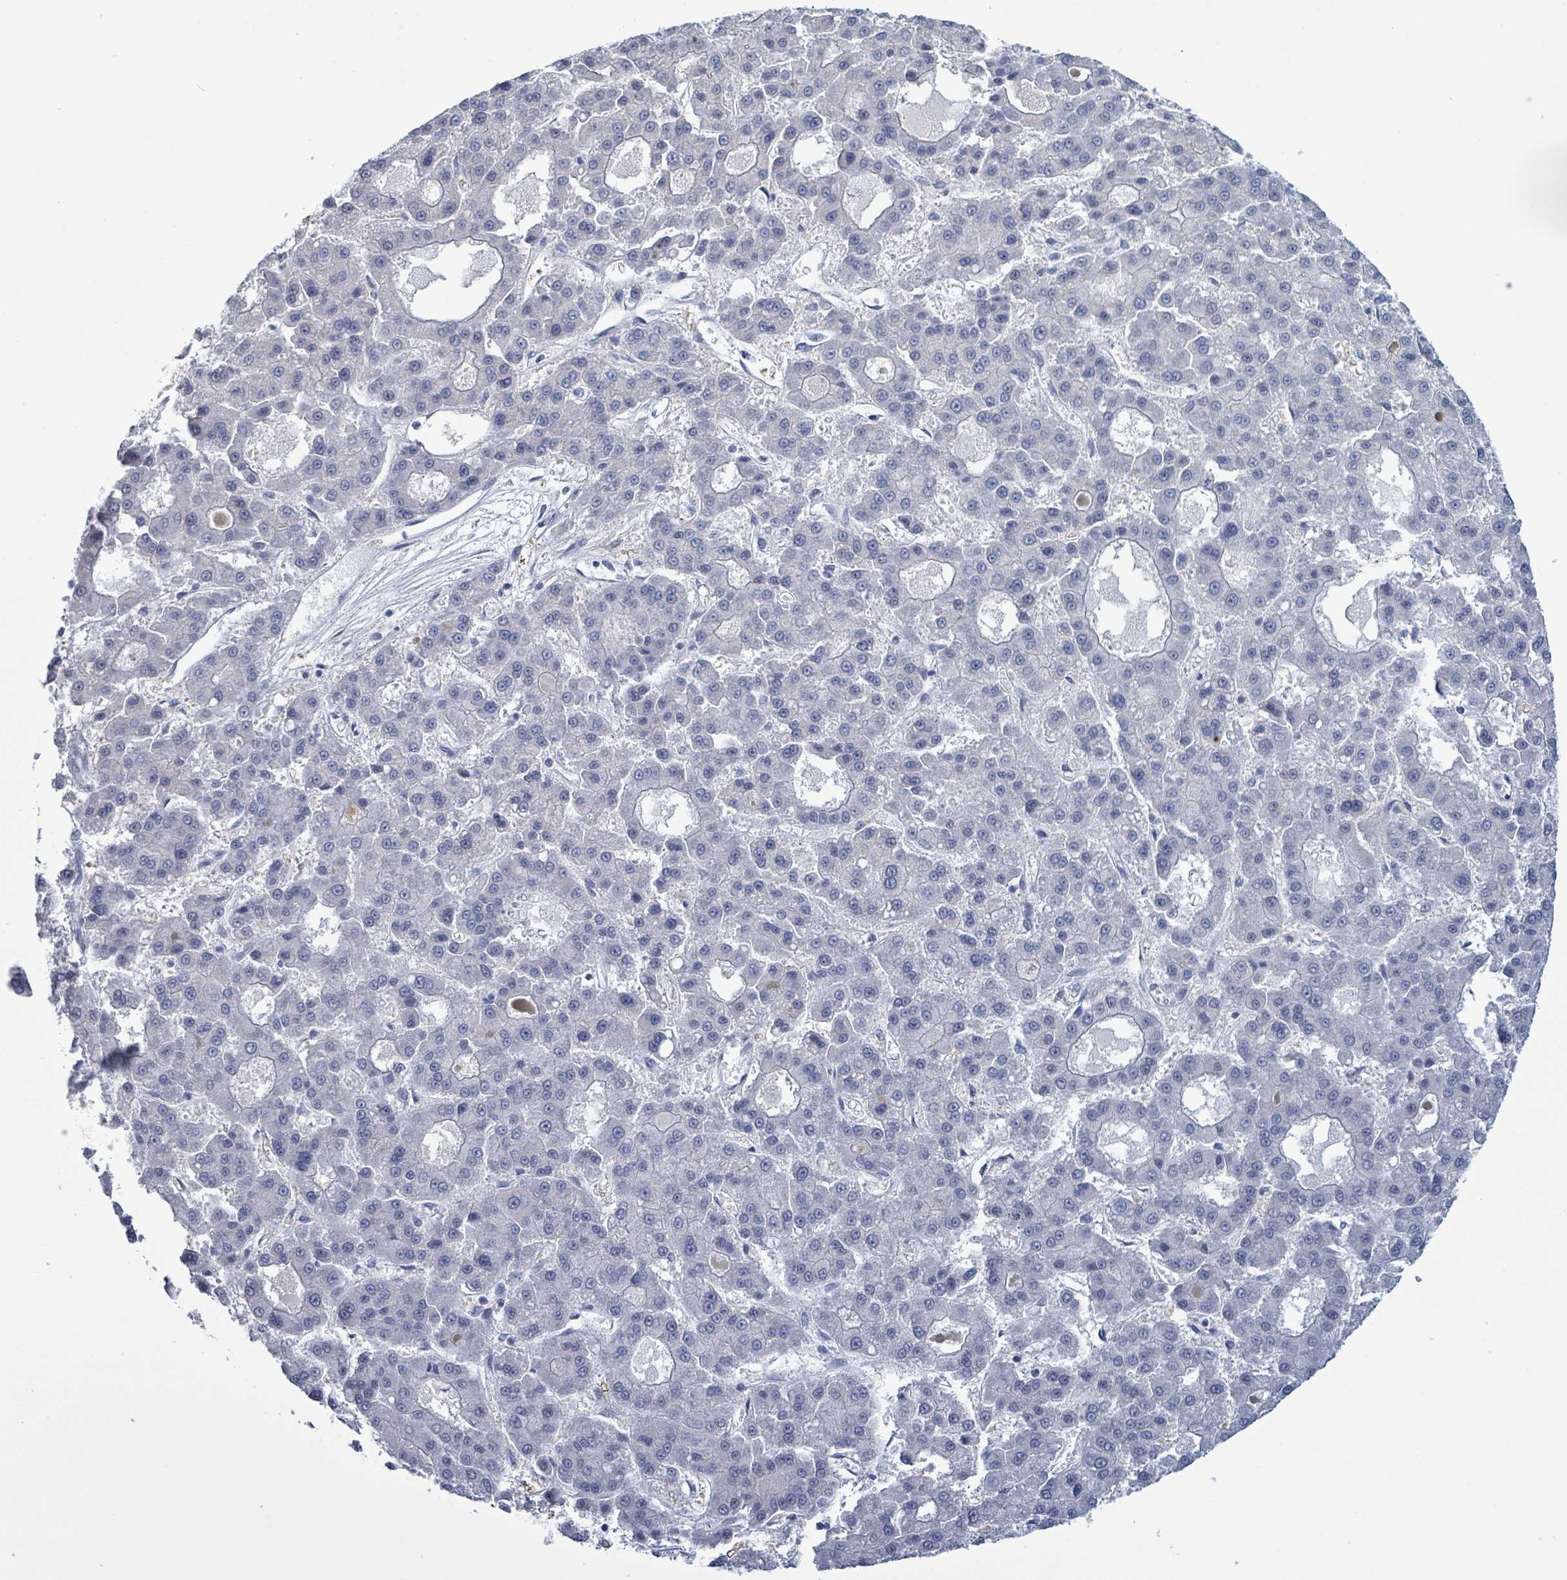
{"staining": {"intensity": "negative", "quantity": "none", "location": "none"}, "tissue": "liver cancer", "cell_type": "Tumor cells", "image_type": "cancer", "snomed": [{"axis": "morphology", "description": "Carcinoma, Hepatocellular, NOS"}, {"axis": "topography", "description": "Liver"}], "caption": "High magnification brightfield microscopy of liver cancer (hepatocellular carcinoma) stained with DAB (brown) and counterstained with hematoxylin (blue): tumor cells show no significant positivity.", "gene": "ZNF771", "patient": {"sex": "male", "age": 70}}